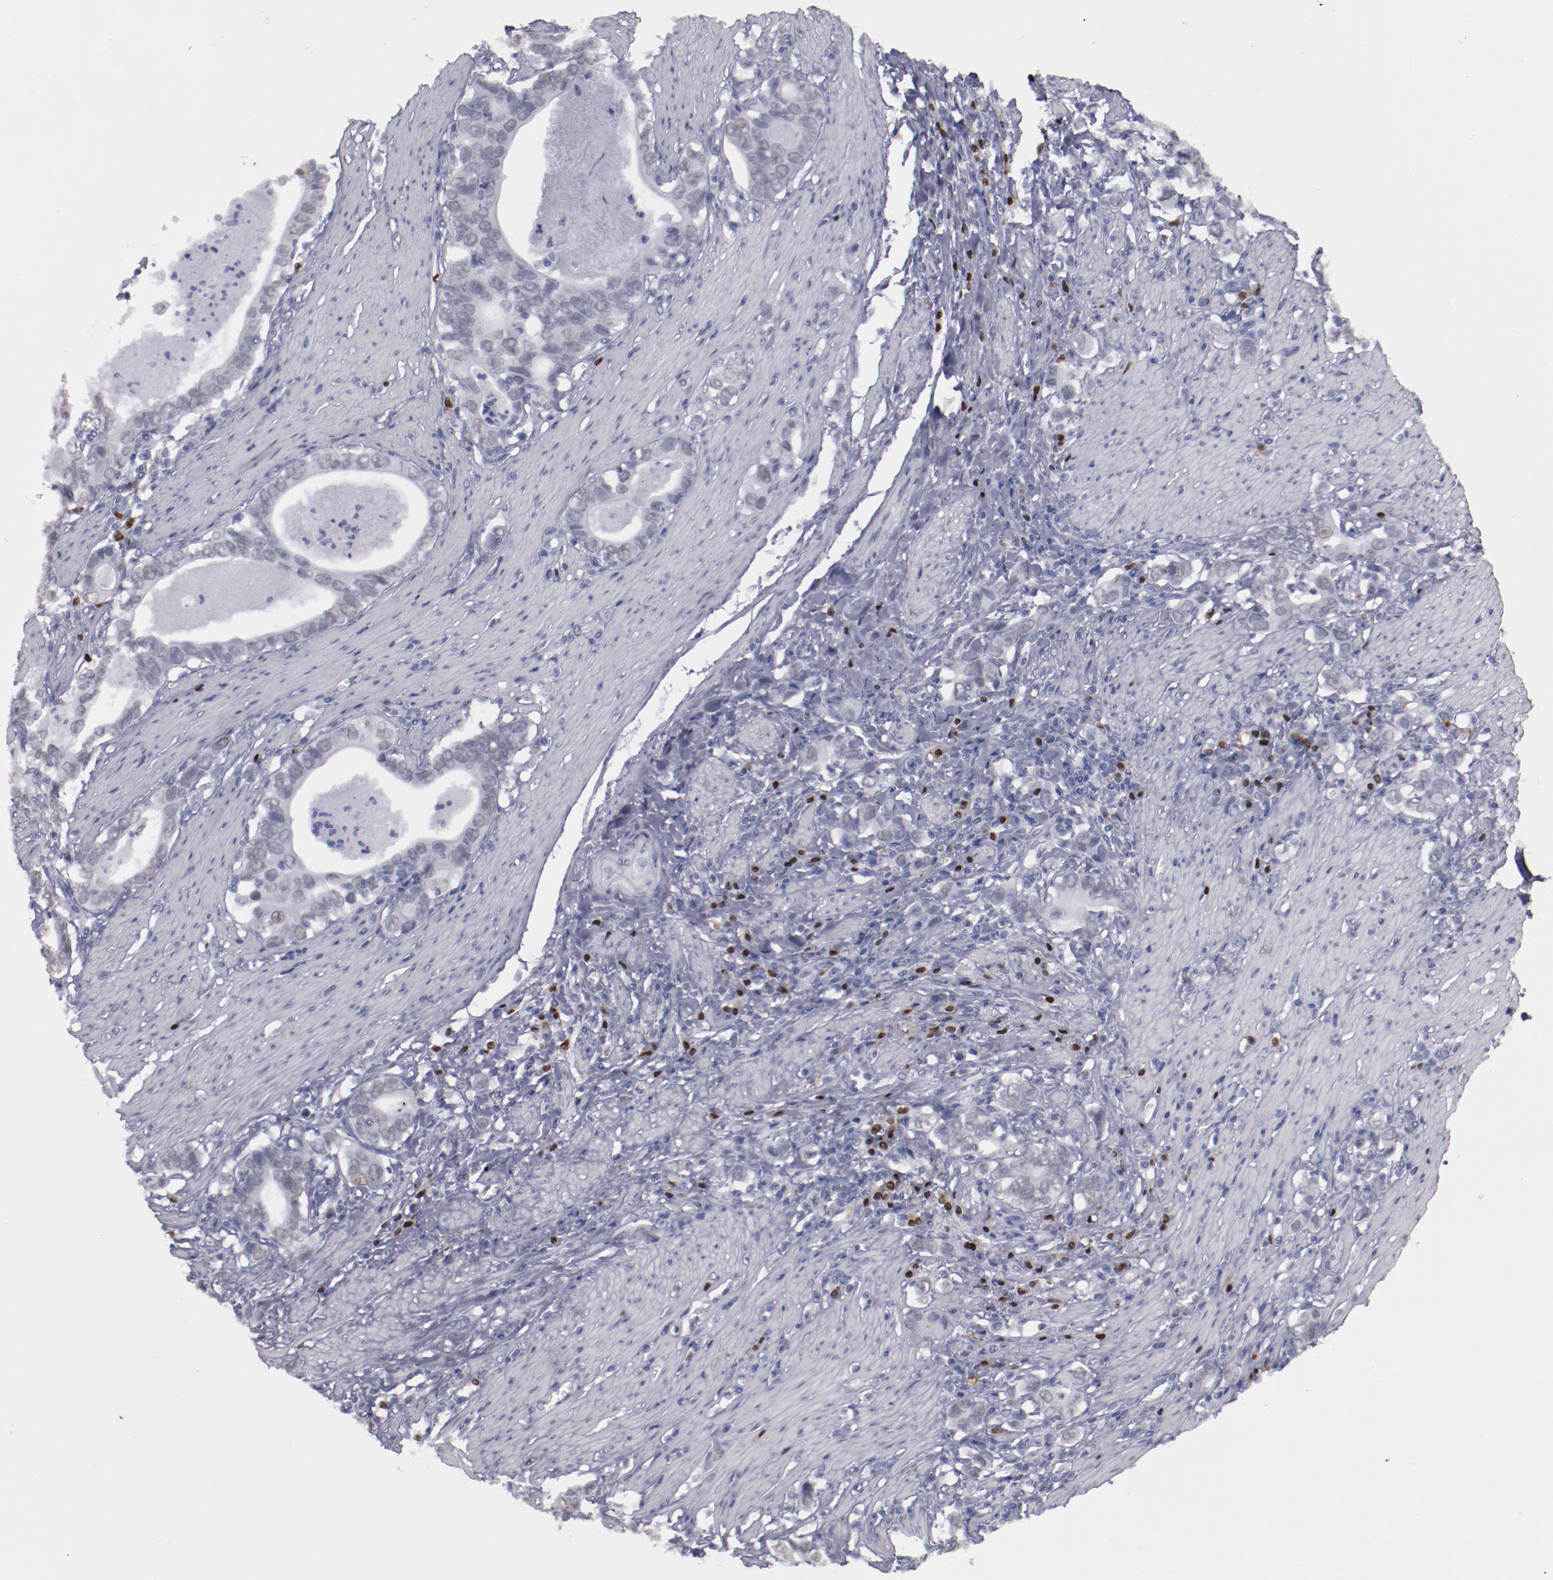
{"staining": {"intensity": "negative", "quantity": "none", "location": "none"}, "tissue": "stomach cancer", "cell_type": "Tumor cells", "image_type": "cancer", "snomed": [{"axis": "morphology", "description": "Adenocarcinoma, NOS"}, {"axis": "topography", "description": "Stomach, lower"}], "caption": "IHC of stomach cancer displays no staining in tumor cells.", "gene": "IRF4", "patient": {"sex": "female", "age": 72}}